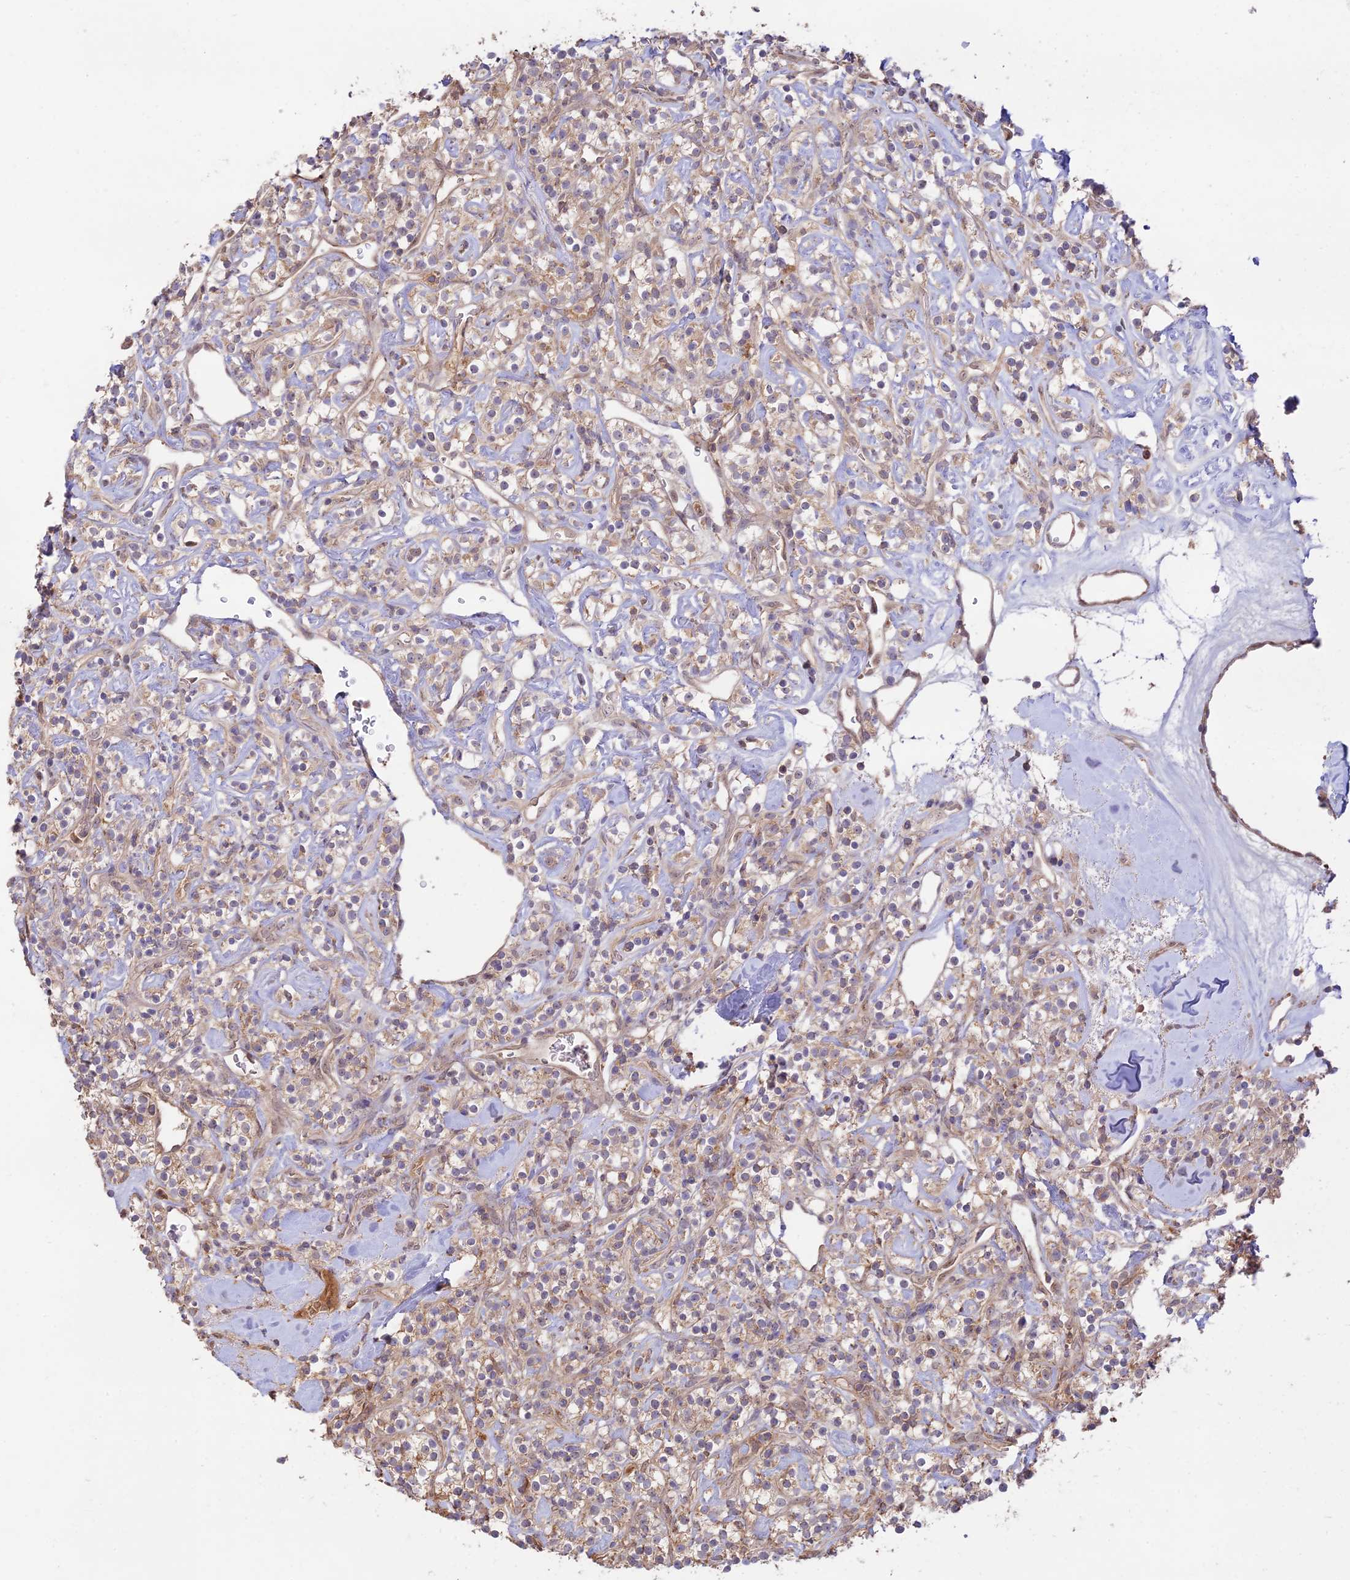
{"staining": {"intensity": "weak", "quantity": "25%-75%", "location": "cytoplasmic/membranous"}, "tissue": "renal cancer", "cell_type": "Tumor cells", "image_type": "cancer", "snomed": [{"axis": "morphology", "description": "Adenocarcinoma, NOS"}, {"axis": "topography", "description": "Kidney"}], "caption": "Immunohistochemical staining of adenocarcinoma (renal) demonstrates weak cytoplasmic/membranous protein positivity in approximately 25%-75% of tumor cells.", "gene": "CLCF1", "patient": {"sex": "male", "age": 77}}